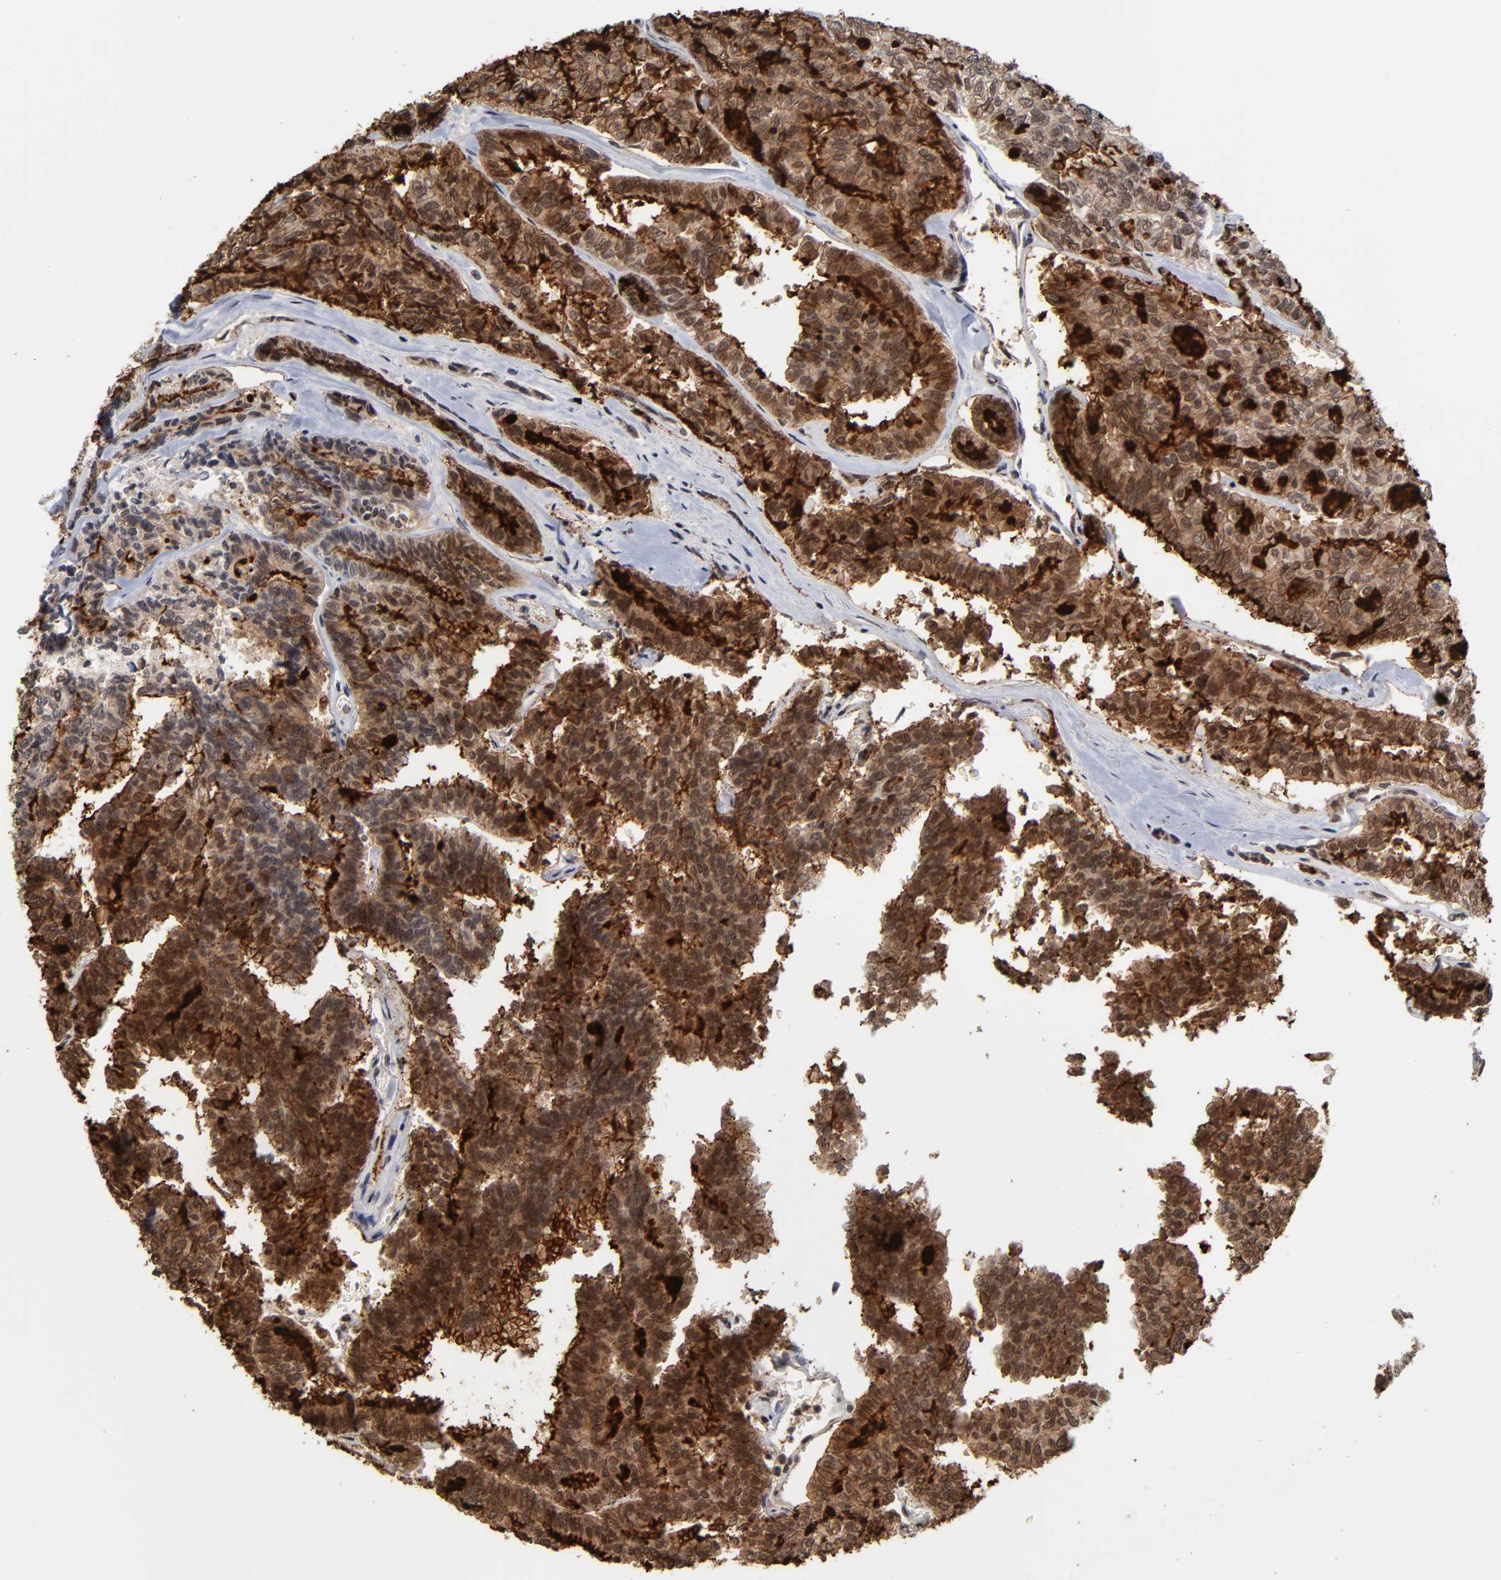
{"staining": {"intensity": "moderate", "quantity": ">75%", "location": "cytoplasmic/membranous,nuclear"}, "tissue": "thyroid cancer", "cell_type": "Tumor cells", "image_type": "cancer", "snomed": [{"axis": "morphology", "description": "Papillary adenocarcinoma, NOS"}, {"axis": "topography", "description": "Thyroid gland"}], "caption": "Immunohistochemical staining of thyroid cancer (papillary adenocarcinoma) exhibits moderate cytoplasmic/membranous and nuclear protein positivity in approximately >75% of tumor cells.", "gene": "ZNF419", "patient": {"sex": "female", "age": 35}}